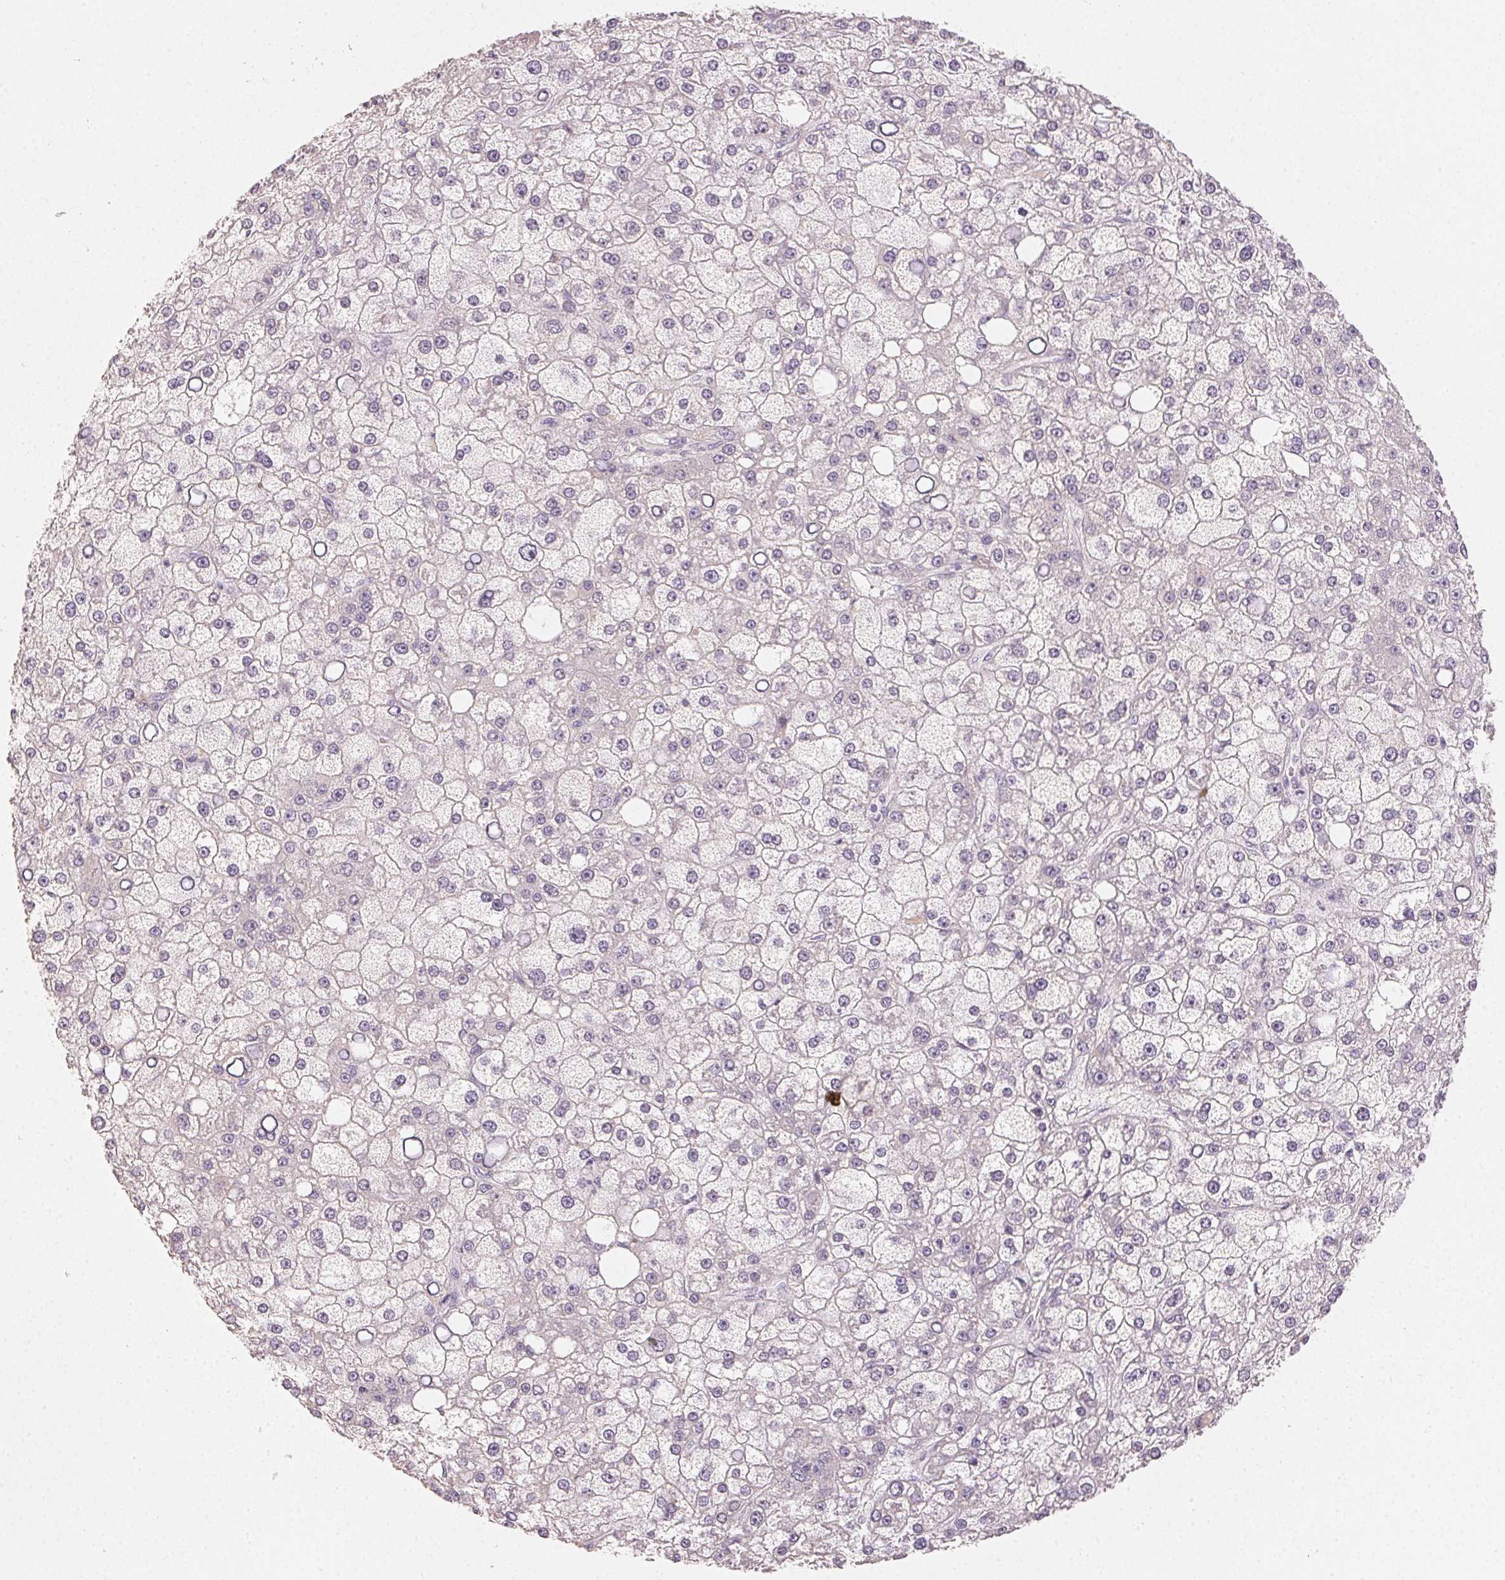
{"staining": {"intensity": "negative", "quantity": "none", "location": "none"}, "tissue": "liver cancer", "cell_type": "Tumor cells", "image_type": "cancer", "snomed": [{"axis": "morphology", "description": "Carcinoma, Hepatocellular, NOS"}, {"axis": "topography", "description": "Liver"}], "caption": "High power microscopy photomicrograph of an immunohistochemistry (IHC) image of liver cancer, revealing no significant expression in tumor cells.", "gene": "LVRN", "patient": {"sex": "male", "age": 67}}